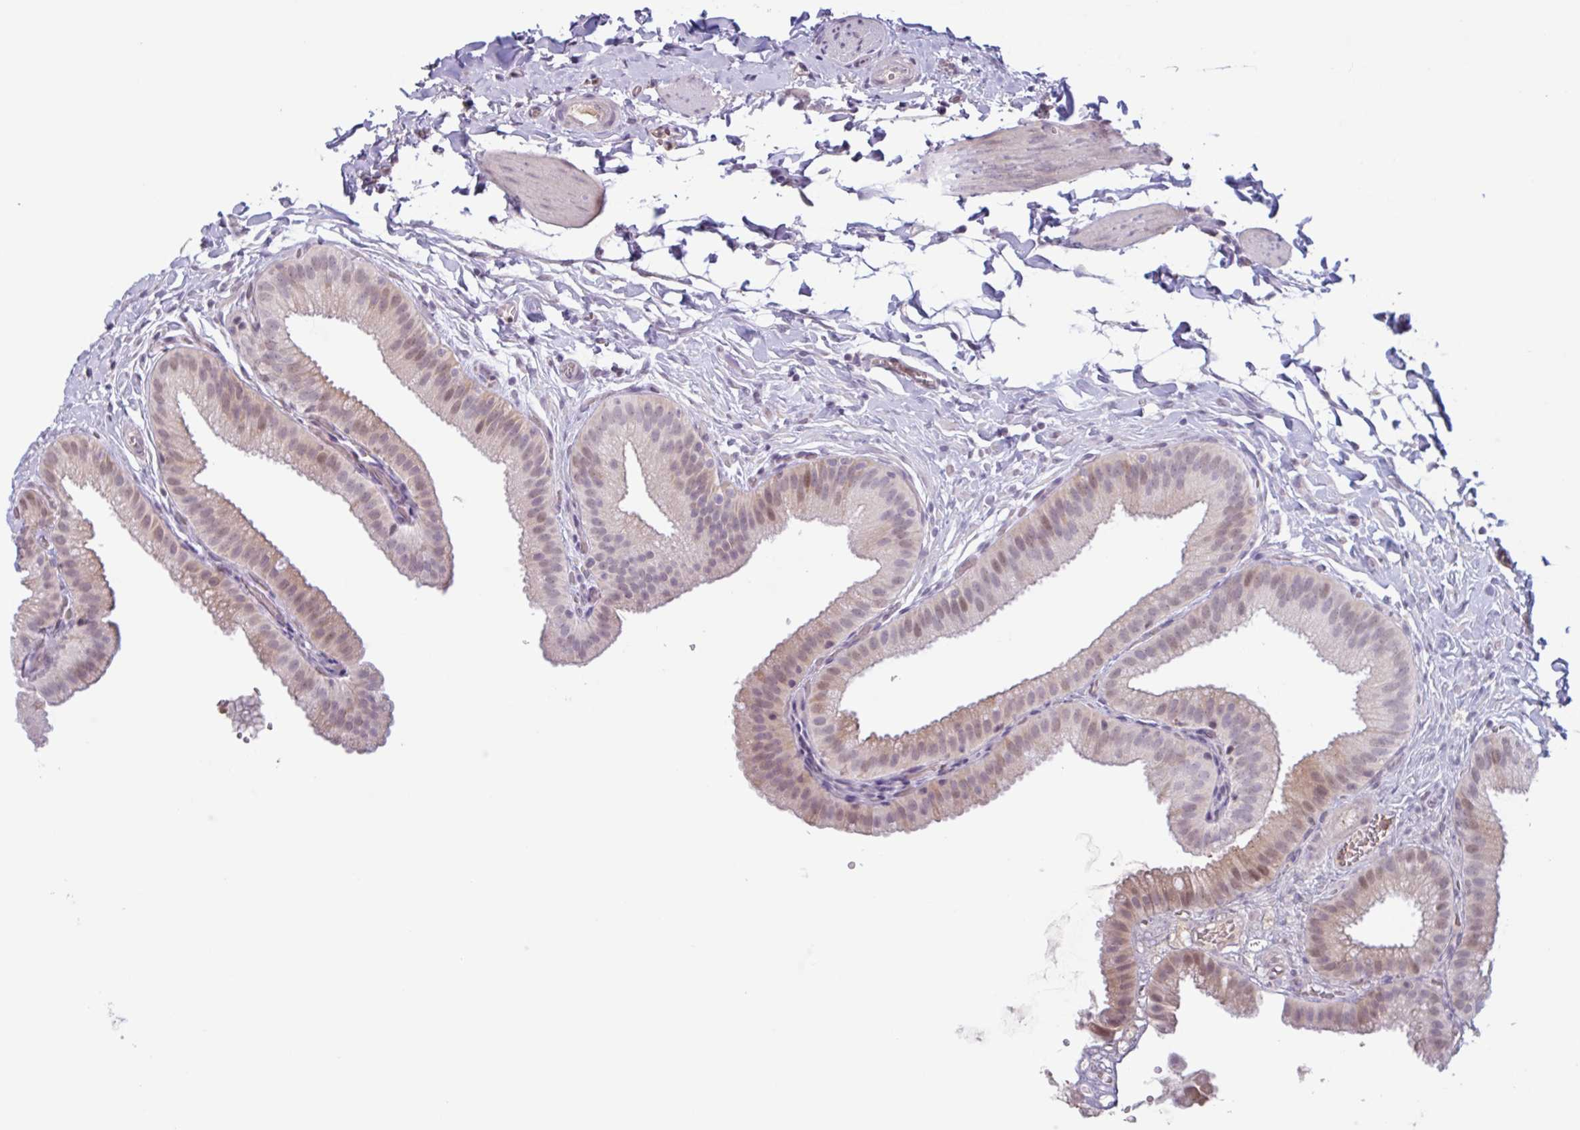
{"staining": {"intensity": "weak", "quantity": "25%-75%", "location": "cytoplasmic/membranous,nuclear"}, "tissue": "gallbladder", "cell_type": "Glandular cells", "image_type": "normal", "snomed": [{"axis": "morphology", "description": "Normal tissue, NOS"}, {"axis": "topography", "description": "Gallbladder"}], "caption": "The immunohistochemical stain shows weak cytoplasmic/membranous,nuclear staining in glandular cells of normal gallbladder.", "gene": "TAF1D", "patient": {"sex": "female", "age": 63}}